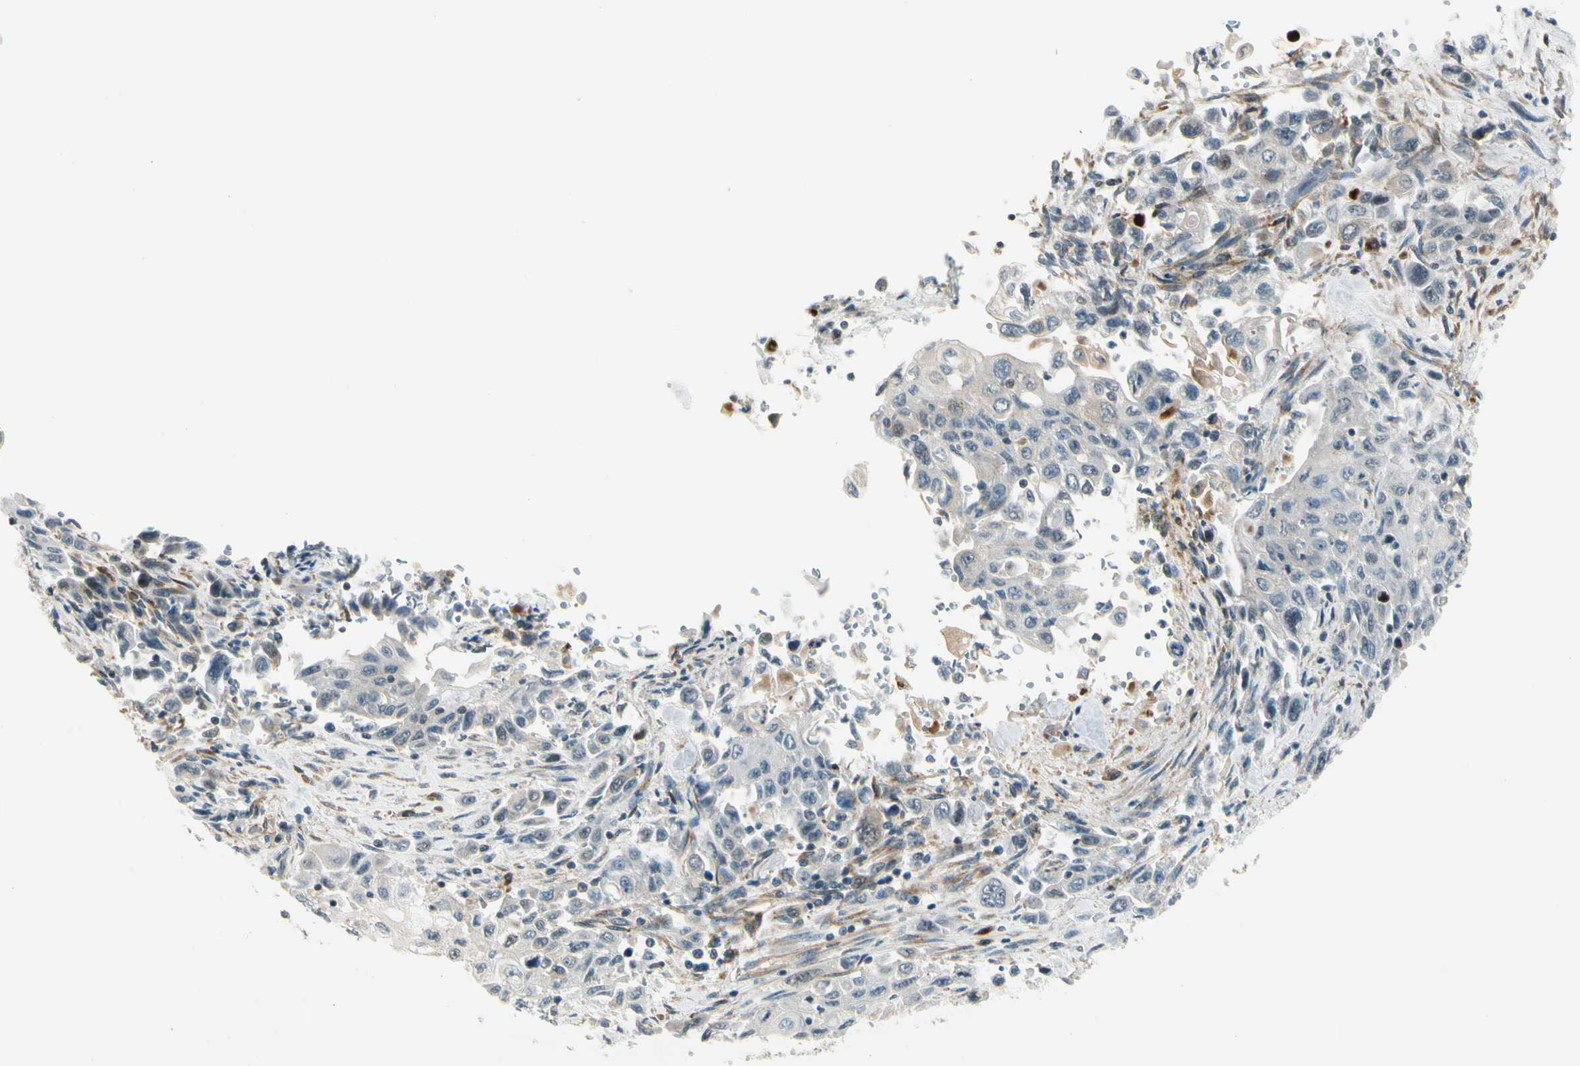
{"staining": {"intensity": "weak", "quantity": "<25%", "location": "cytoplasmic/membranous"}, "tissue": "pancreatic cancer", "cell_type": "Tumor cells", "image_type": "cancer", "snomed": [{"axis": "morphology", "description": "Adenocarcinoma, NOS"}, {"axis": "topography", "description": "Pancreas"}], "caption": "DAB (3,3'-diaminobenzidine) immunohistochemical staining of human pancreatic adenocarcinoma reveals no significant positivity in tumor cells.", "gene": "MANSC1", "patient": {"sex": "male", "age": 70}}